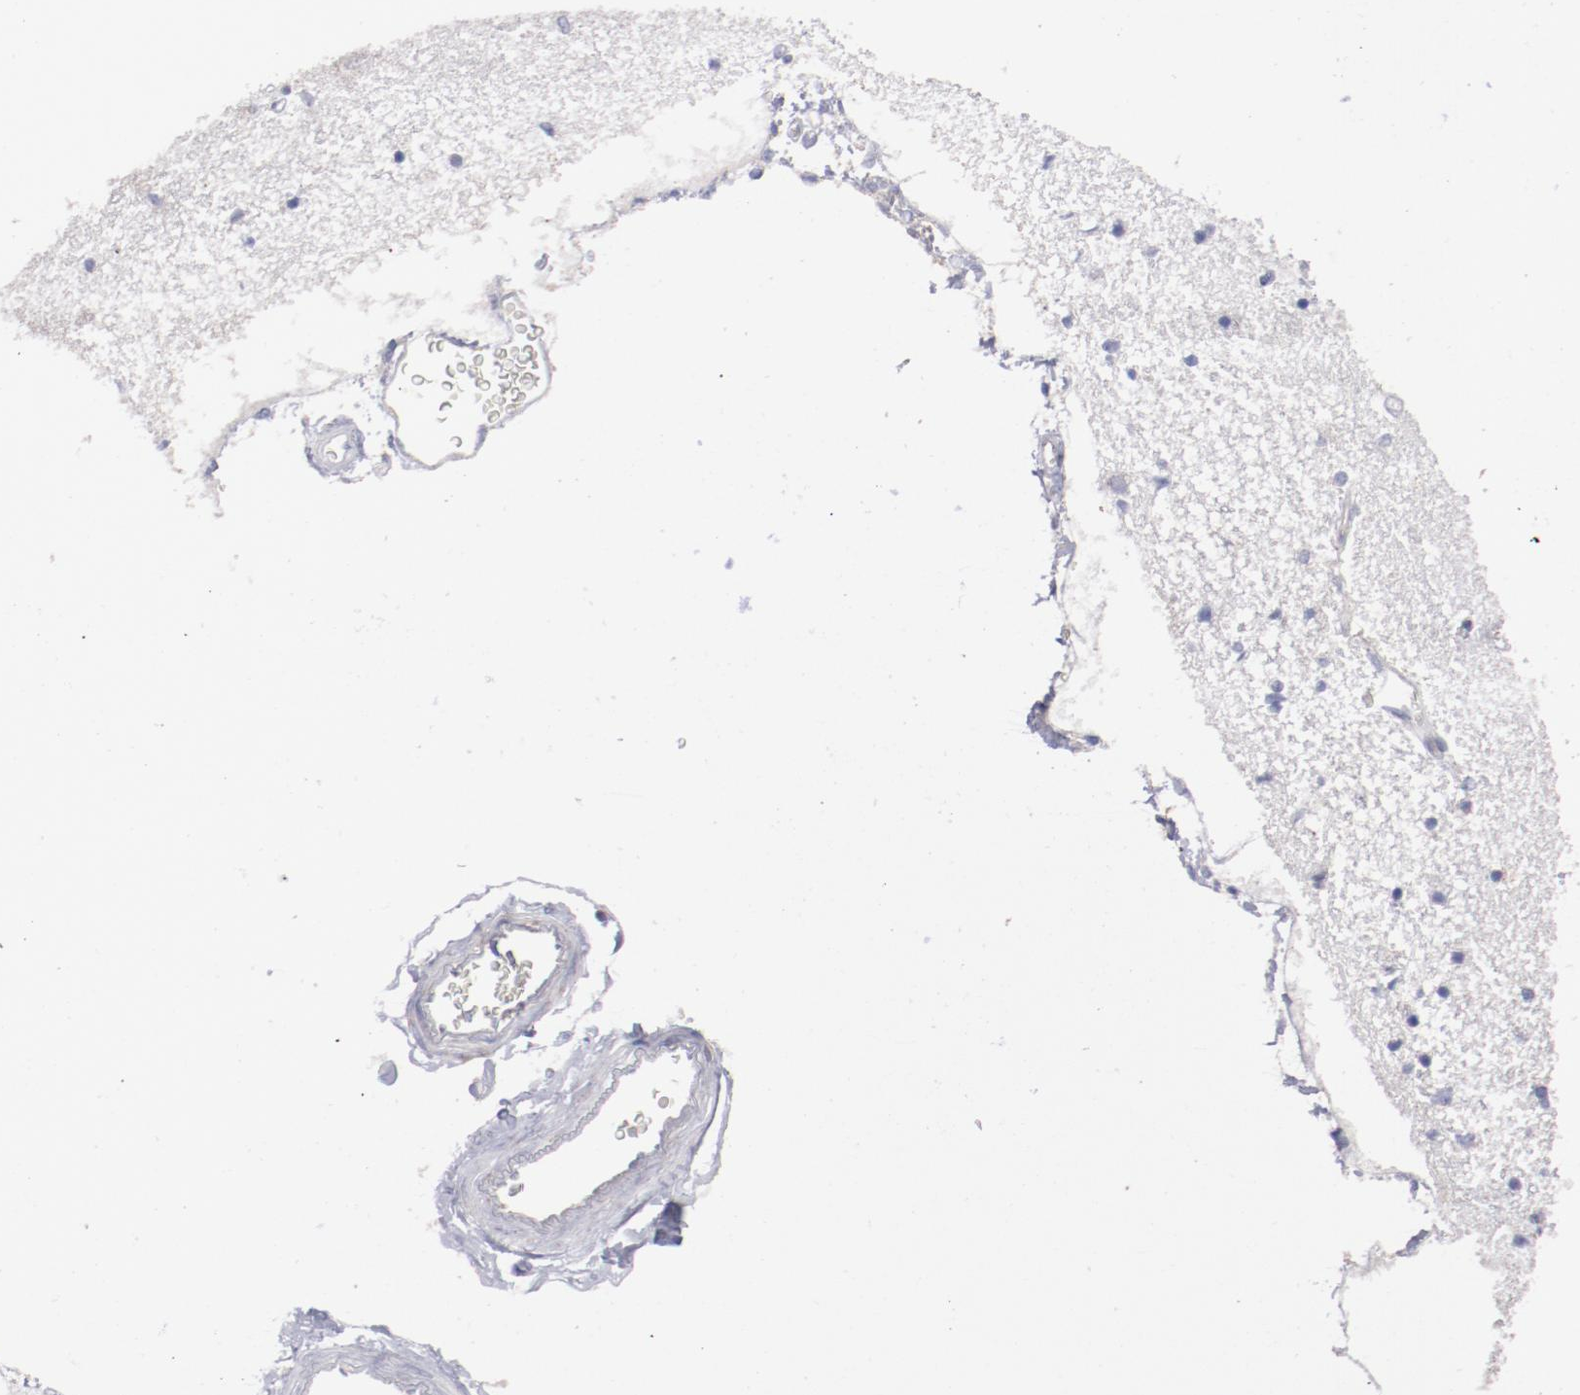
{"staining": {"intensity": "negative", "quantity": "none", "location": "none"}, "tissue": "hippocampus", "cell_type": "Glial cells", "image_type": "normal", "snomed": [{"axis": "morphology", "description": "Normal tissue, NOS"}, {"axis": "topography", "description": "Hippocampus"}], "caption": "High power microscopy photomicrograph of an immunohistochemistry (IHC) histopathology image of unremarkable hippocampus, revealing no significant staining in glial cells.", "gene": "FGR", "patient": {"sex": "female", "age": 54}}